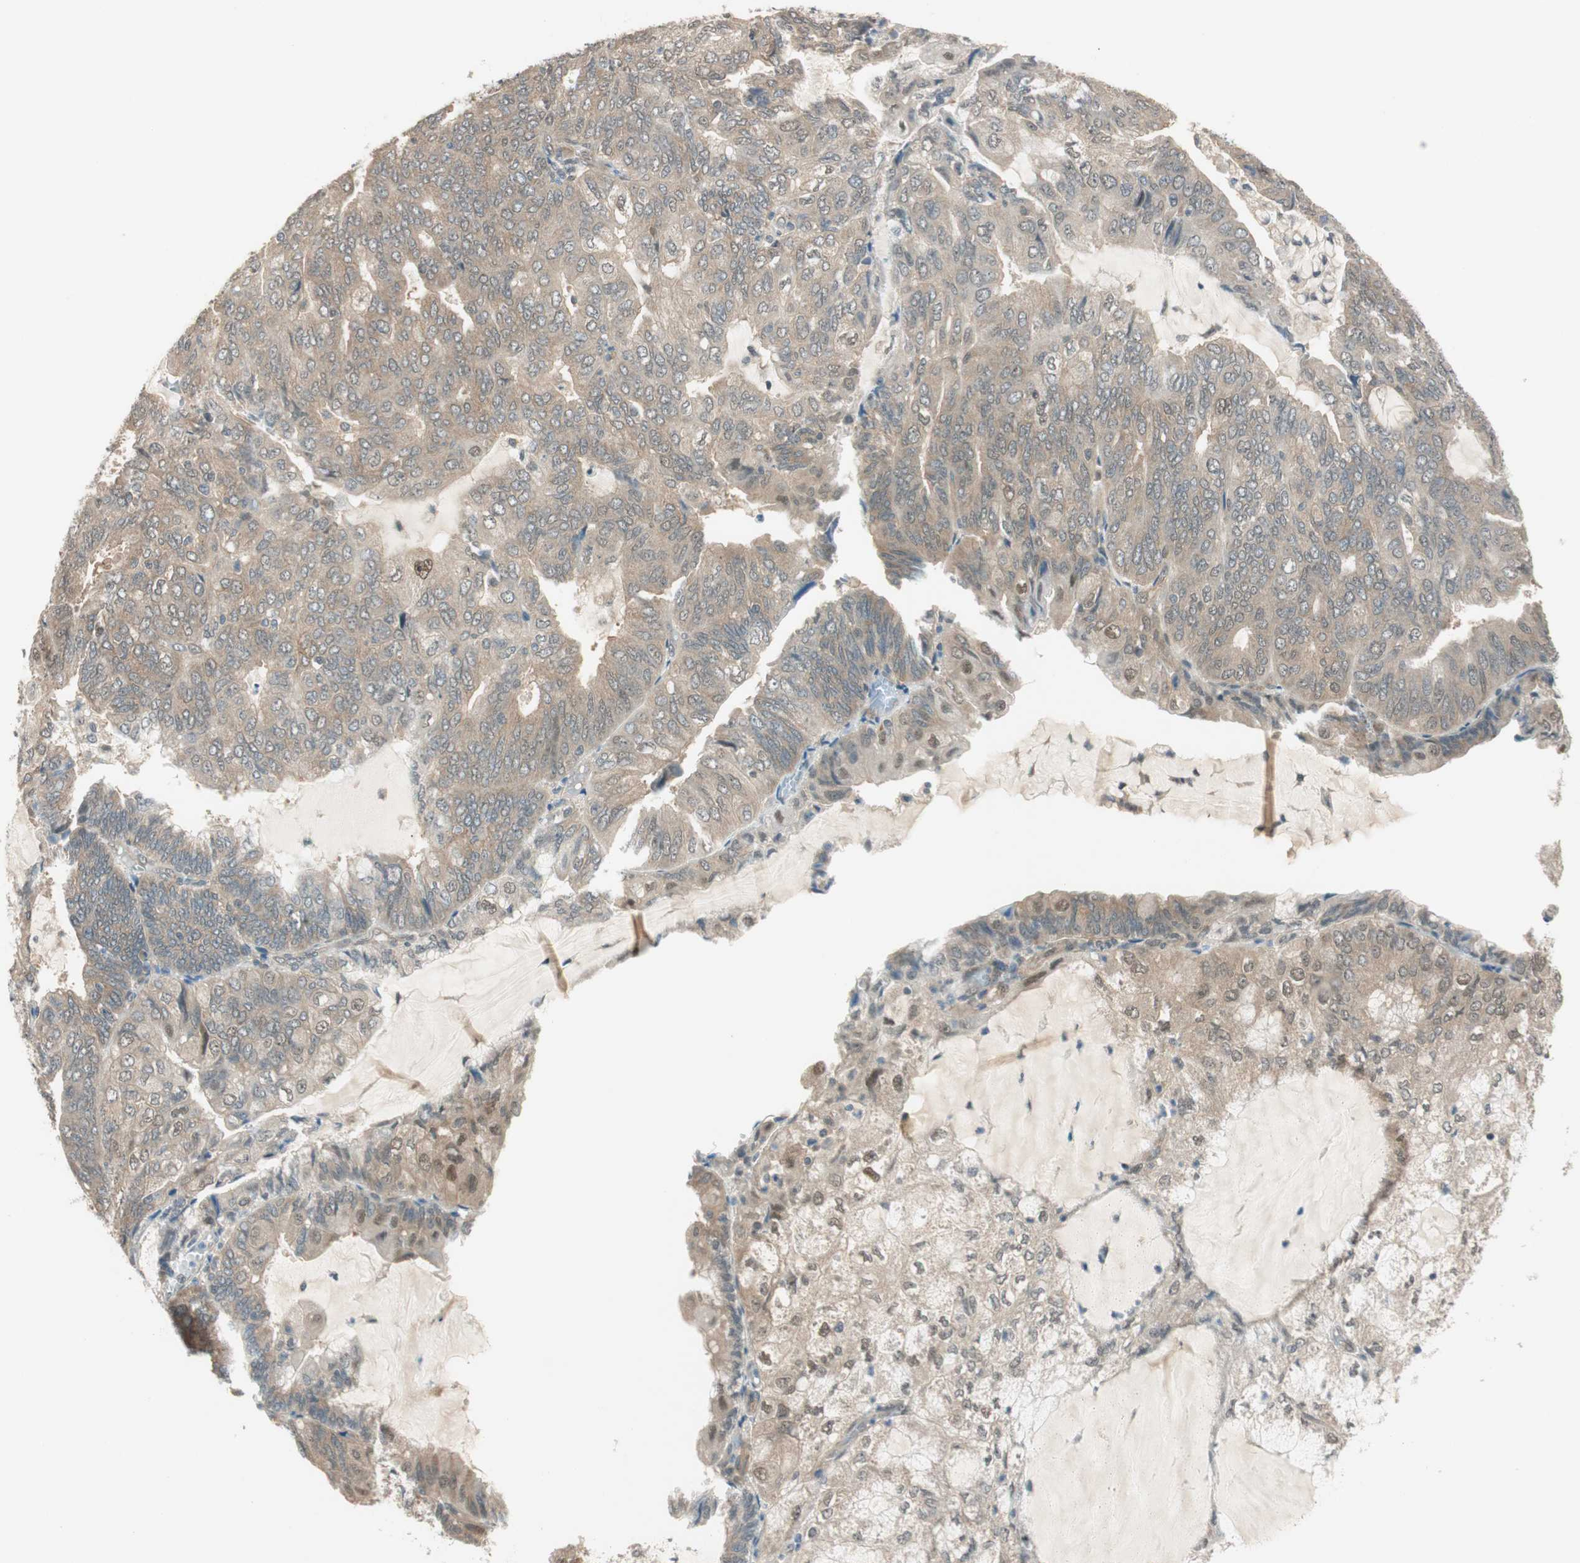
{"staining": {"intensity": "moderate", "quantity": ">75%", "location": "cytoplasmic/membranous,nuclear"}, "tissue": "endometrial cancer", "cell_type": "Tumor cells", "image_type": "cancer", "snomed": [{"axis": "morphology", "description": "Adenocarcinoma, NOS"}, {"axis": "topography", "description": "Endometrium"}], "caption": "Protein expression analysis of human endometrial cancer (adenocarcinoma) reveals moderate cytoplasmic/membranous and nuclear positivity in about >75% of tumor cells.", "gene": "PSMD8", "patient": {"sex": "female", "age": 81}}